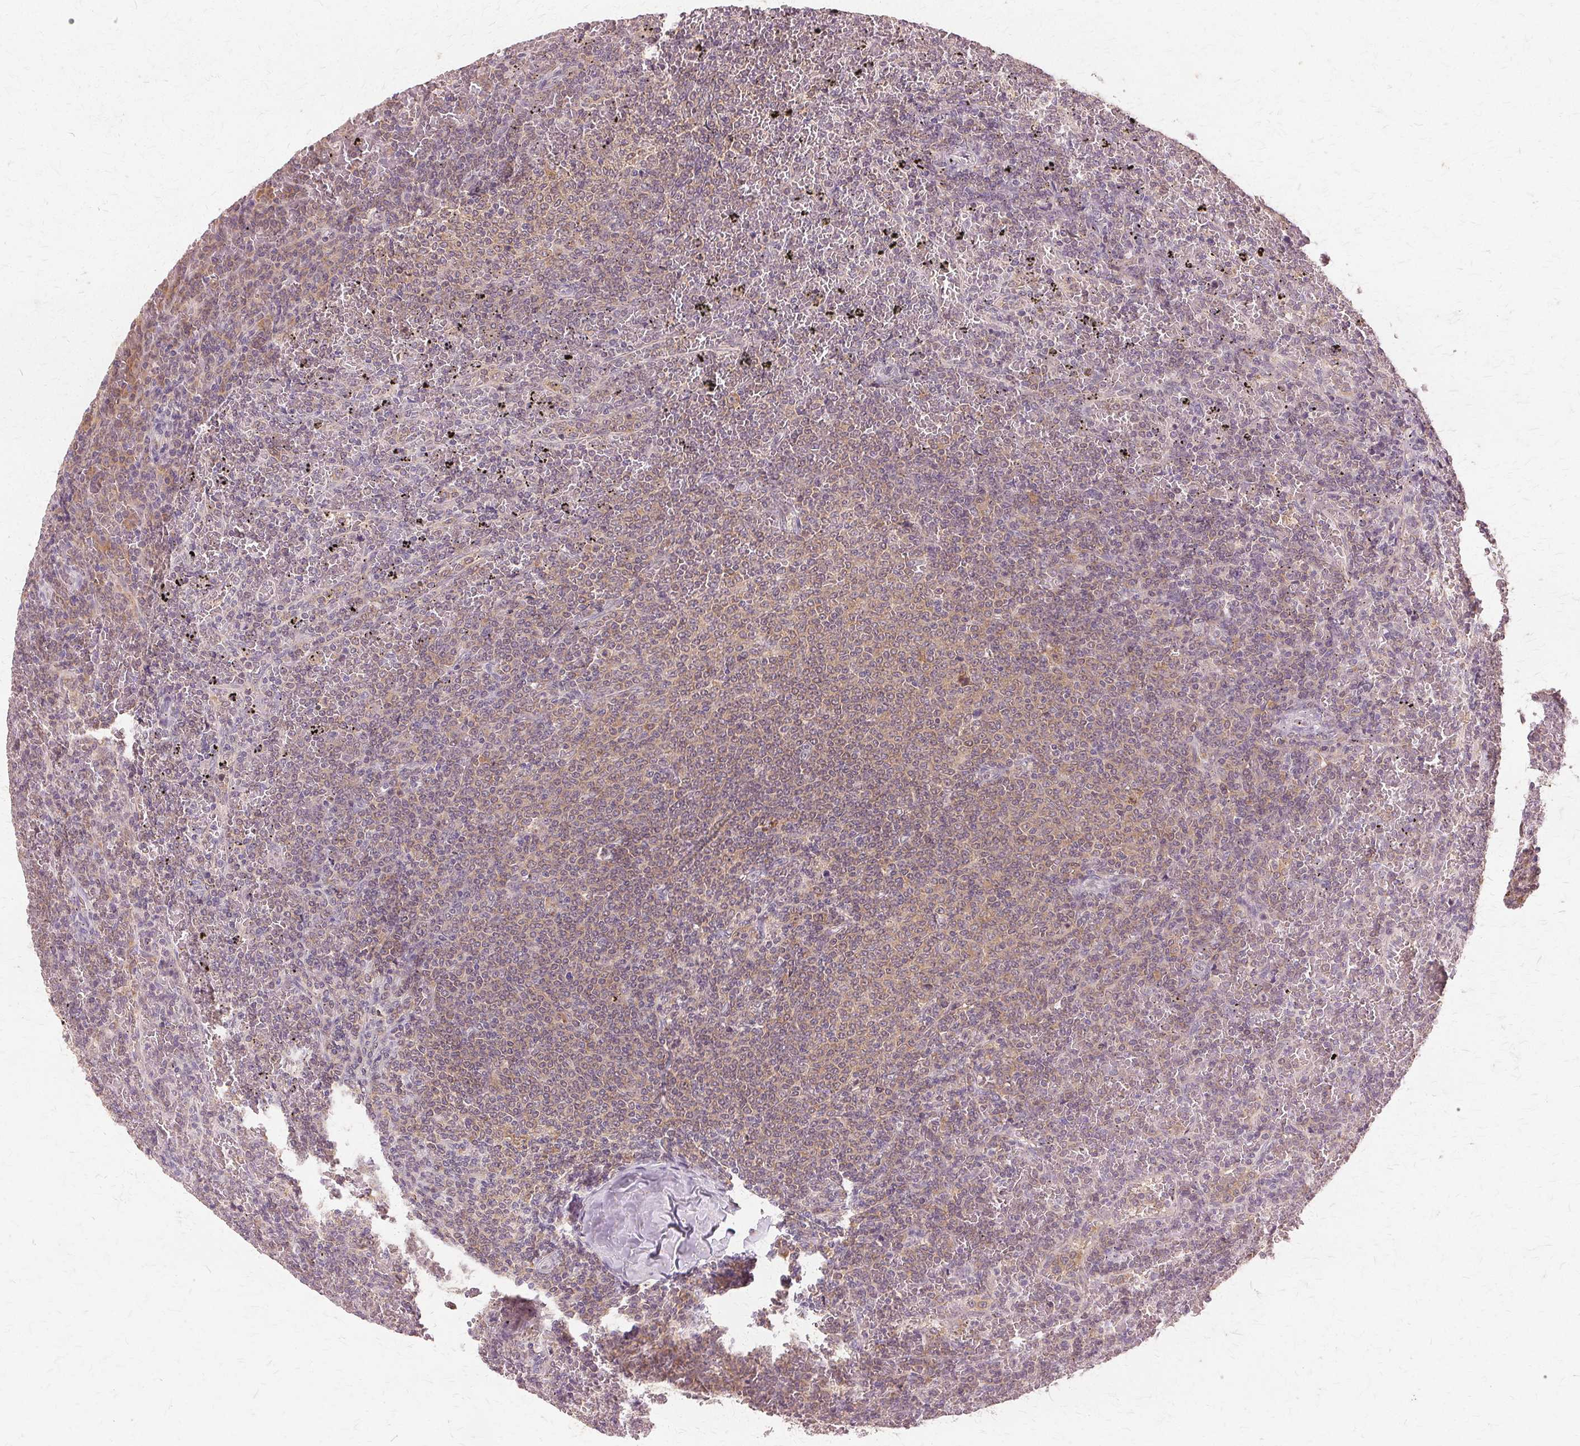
{"staining": {"intensity": "weak", "quantity": "25%-75%", "location": "cytoplasmic/membranous"}, "tissue": "lymphoma", "cell_type": "Tumor cells", "image_type": "cancer", "snomed": [{"axis": "morphology", "description": "Malignant lymphoma, non-Hodgkin's type, Low grade"}, {"axis": "topography", "description": "Spleen"}], "caption": "Malignant lymphoma, non-Hodgkin's type (low-grade) stained with a protein marker shows weak staining in tumor cells.", "gene": "PRMT5", "patient": {"sex": "female", "age": 77}}